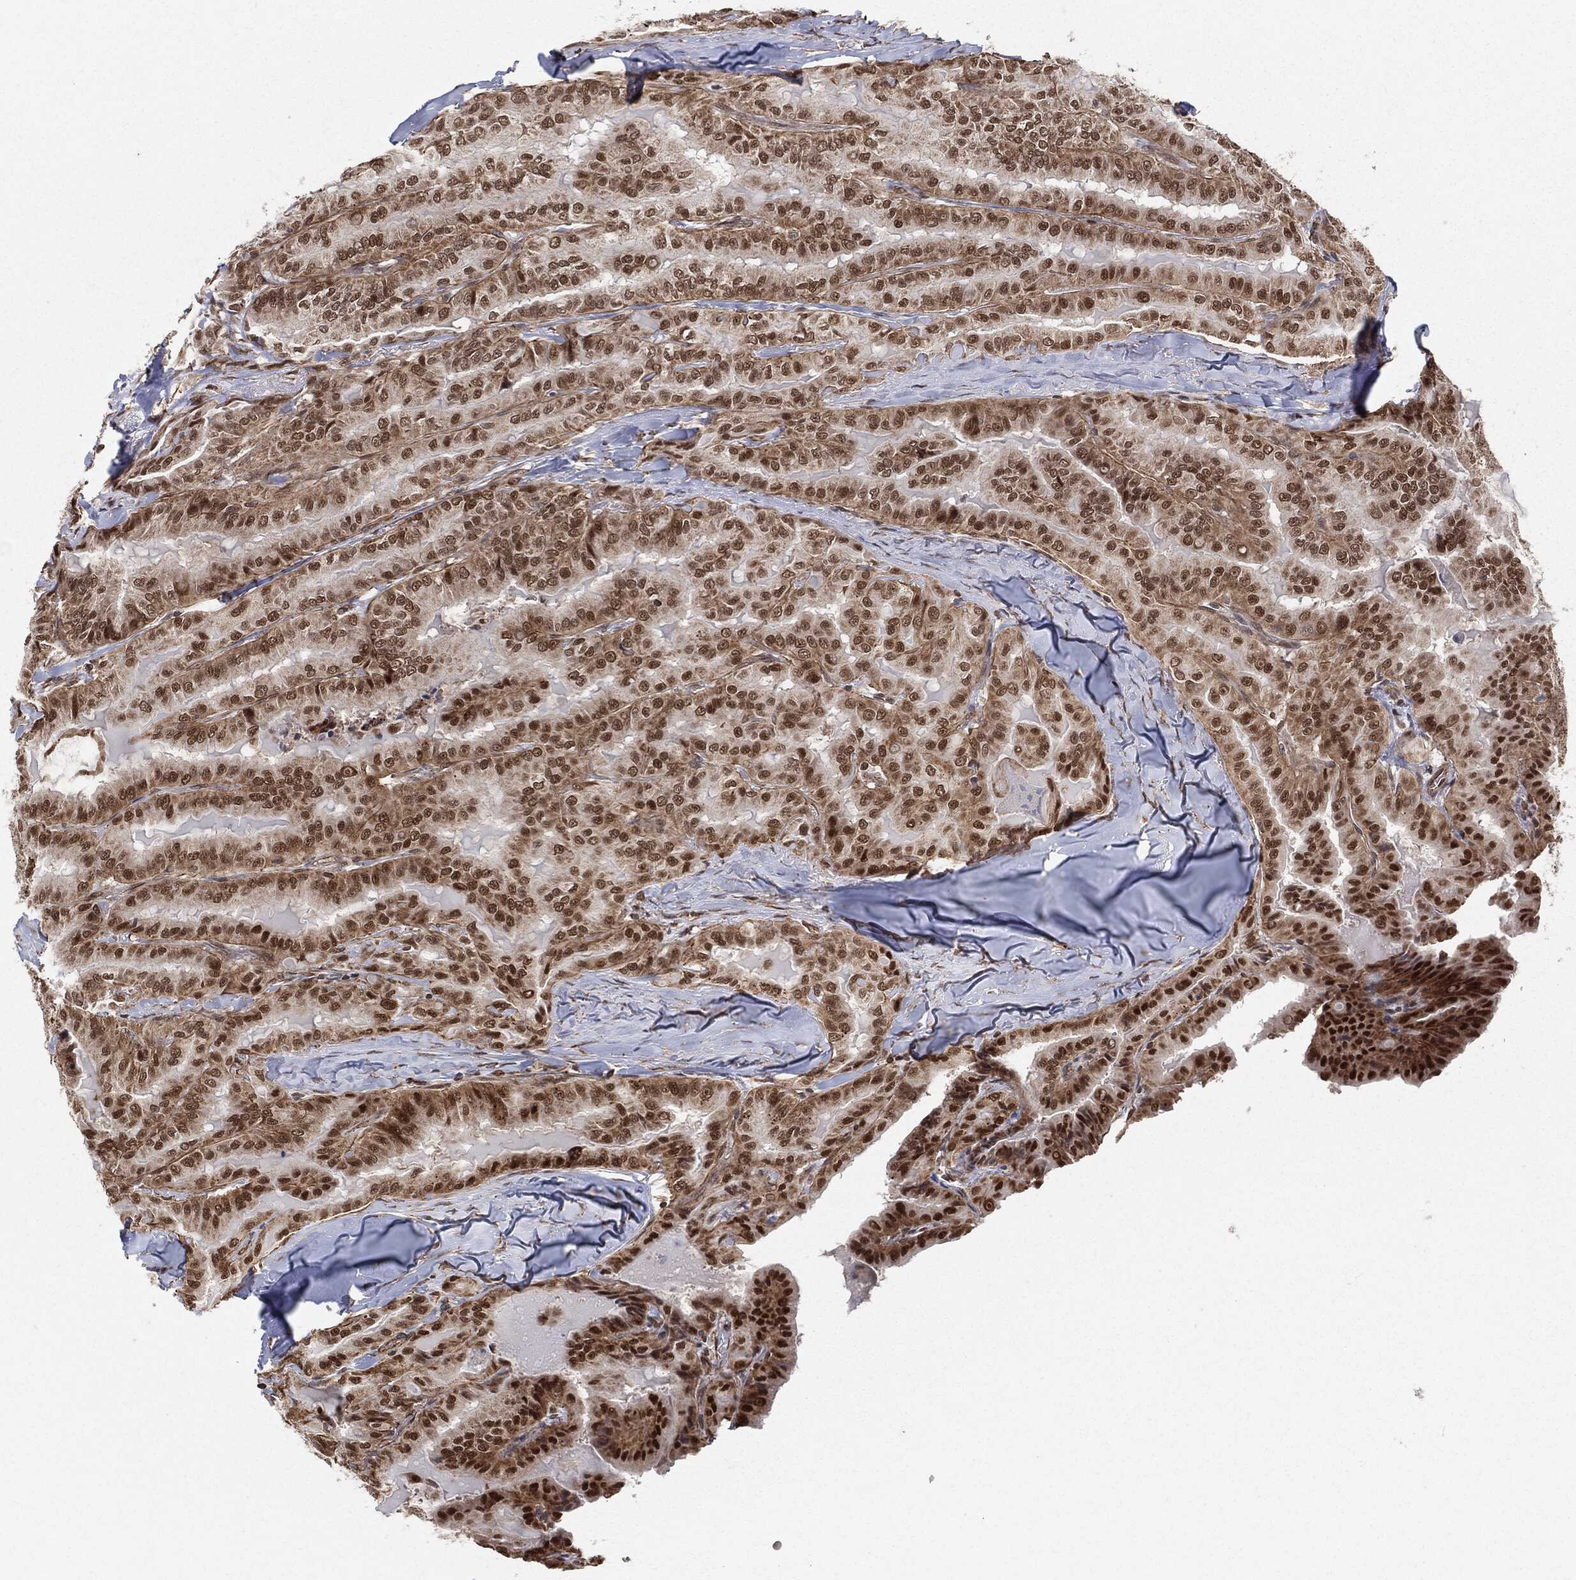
{"staining": {"intensity": "strong", "quantity": "25%-75%", "location": "nuclear"}, "tissue": "thyroid cancer", "cell_type": "Tumor cells", "image_type": "cancer", "snomed": [{"axis": "morphology", "description": "Papillary adenocarcinoma, NOS"}, {"axis": "topography", "description": "Thyroid gland"}], "caption": "Papillary adenocarcinoma (thyroid) was stained to show a protein in brown. There is high levels of strong nuclear expression in approximately 25%-75% of tumor cells.", "gene": "TP53RK", "patient": {"sex": "female", "age": 68}}